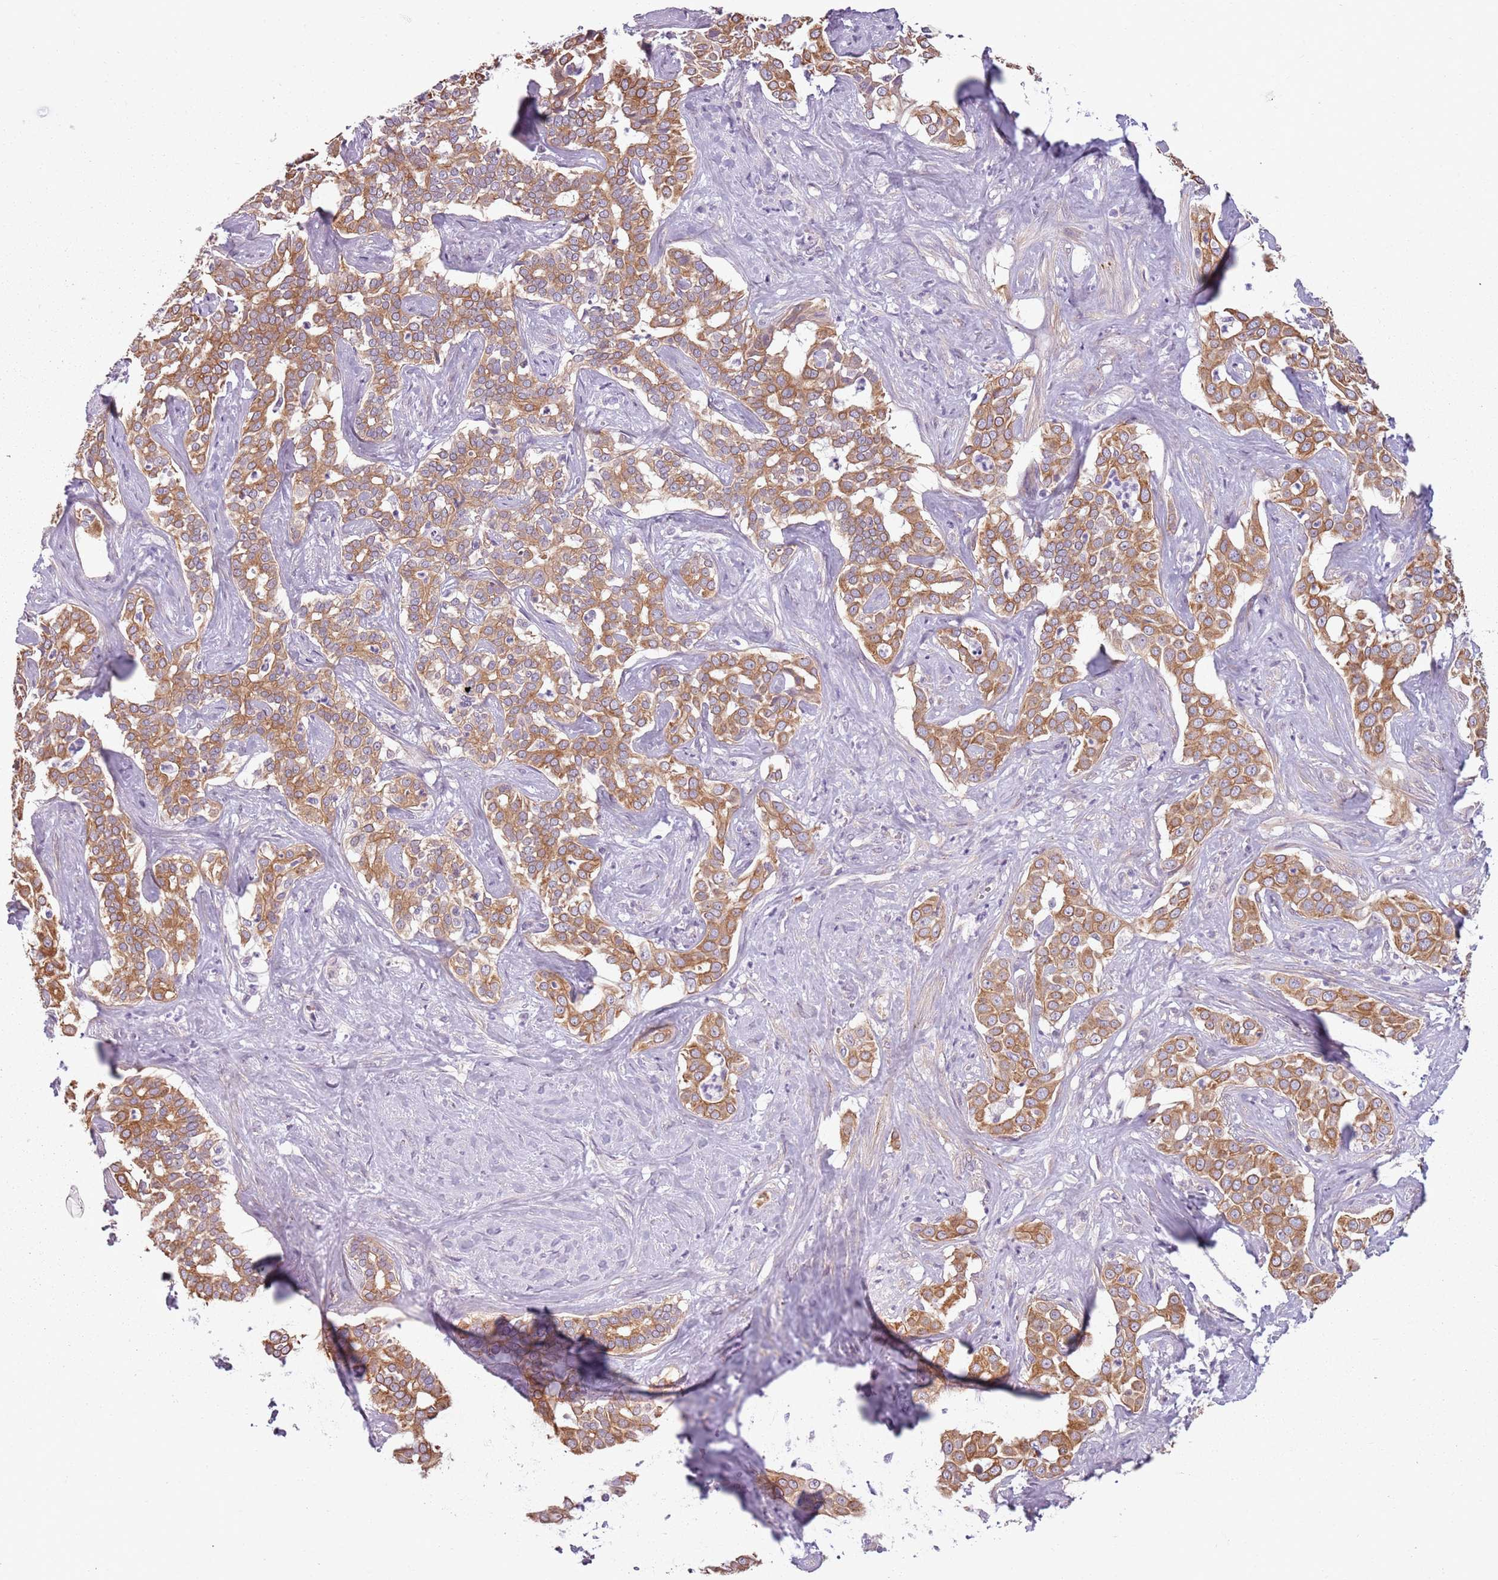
{"staining": {"intensity": "moderate", "quantity": ">75%", "location": "cytoplasmic/membranous"}, "tissue": "liver cancer", "cell_type": "Tumor cells", "image_type": "cancer", "snomed": [{"axis": "morphology", "description": "Cholangiocarcinoma"}, {"axis": "topography", "description": "Liver"}], "caption": "Liver cholangiocarcinoma stained with IHC shows moderate cytoplasmic/membranous staining in about >75% of tumor cells.", "gene": "TLCD2", "patient": {"sex": "male", "age": 67}}